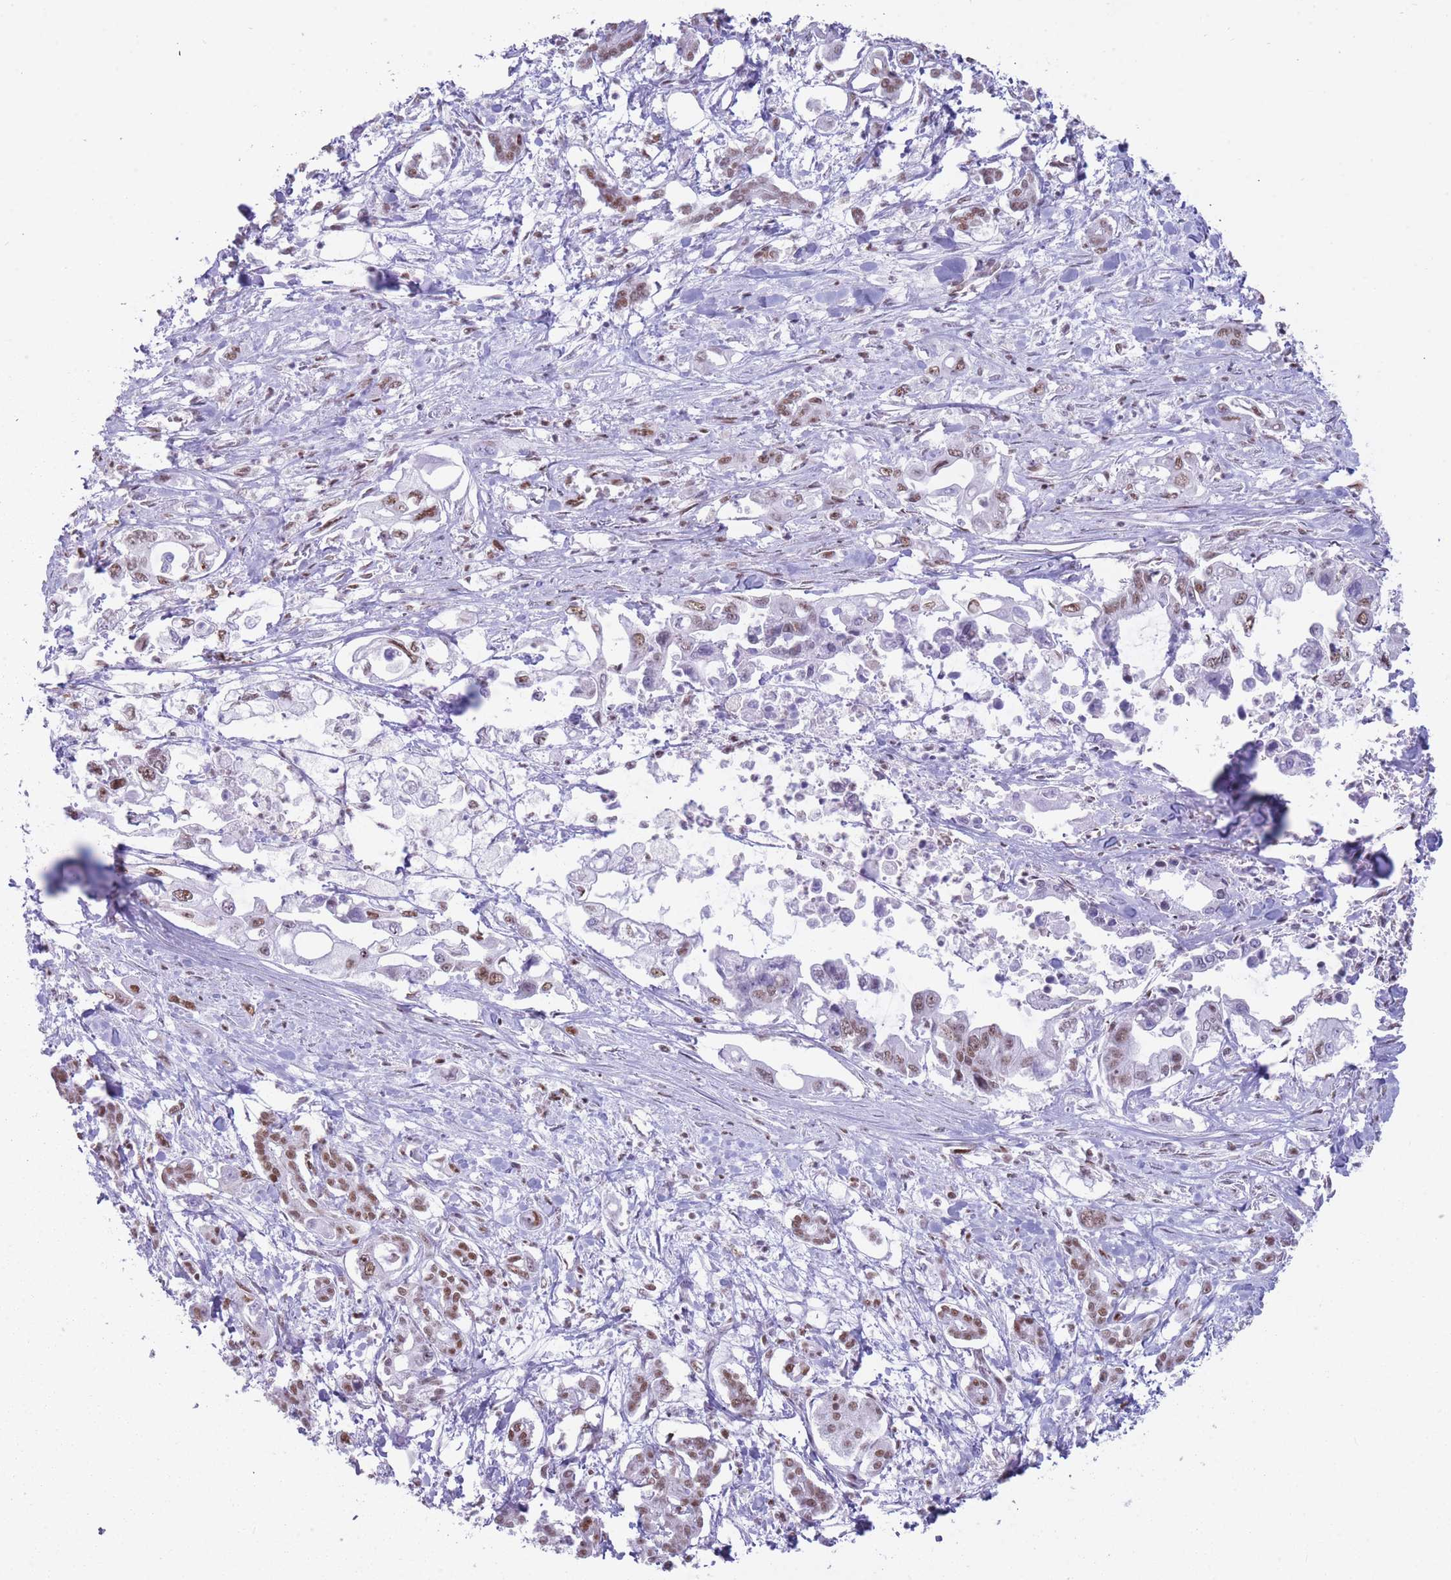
{"staining": {"intensity": "moderate", "quantity": "25%-75%", "location": "nuclear"}, "tissue": "pancreatic cancer", "cell_type": "Tumor cells", "image_type": "cancer", "snomed": [{"axis": "morphology", "description": "Adenocarcinoma, NOS"}, {"axis": "topography", "description": "Pancreas"}], "caption": "IHC micrograph of human pancreatic cancer stained for a protein (brown), which shows medium levels of moderate nuclear expression in approximately 25%-75% of tumor cells.", "gene": "HNRNPUL1", "patient": {"sex": "male", "age": 61}}